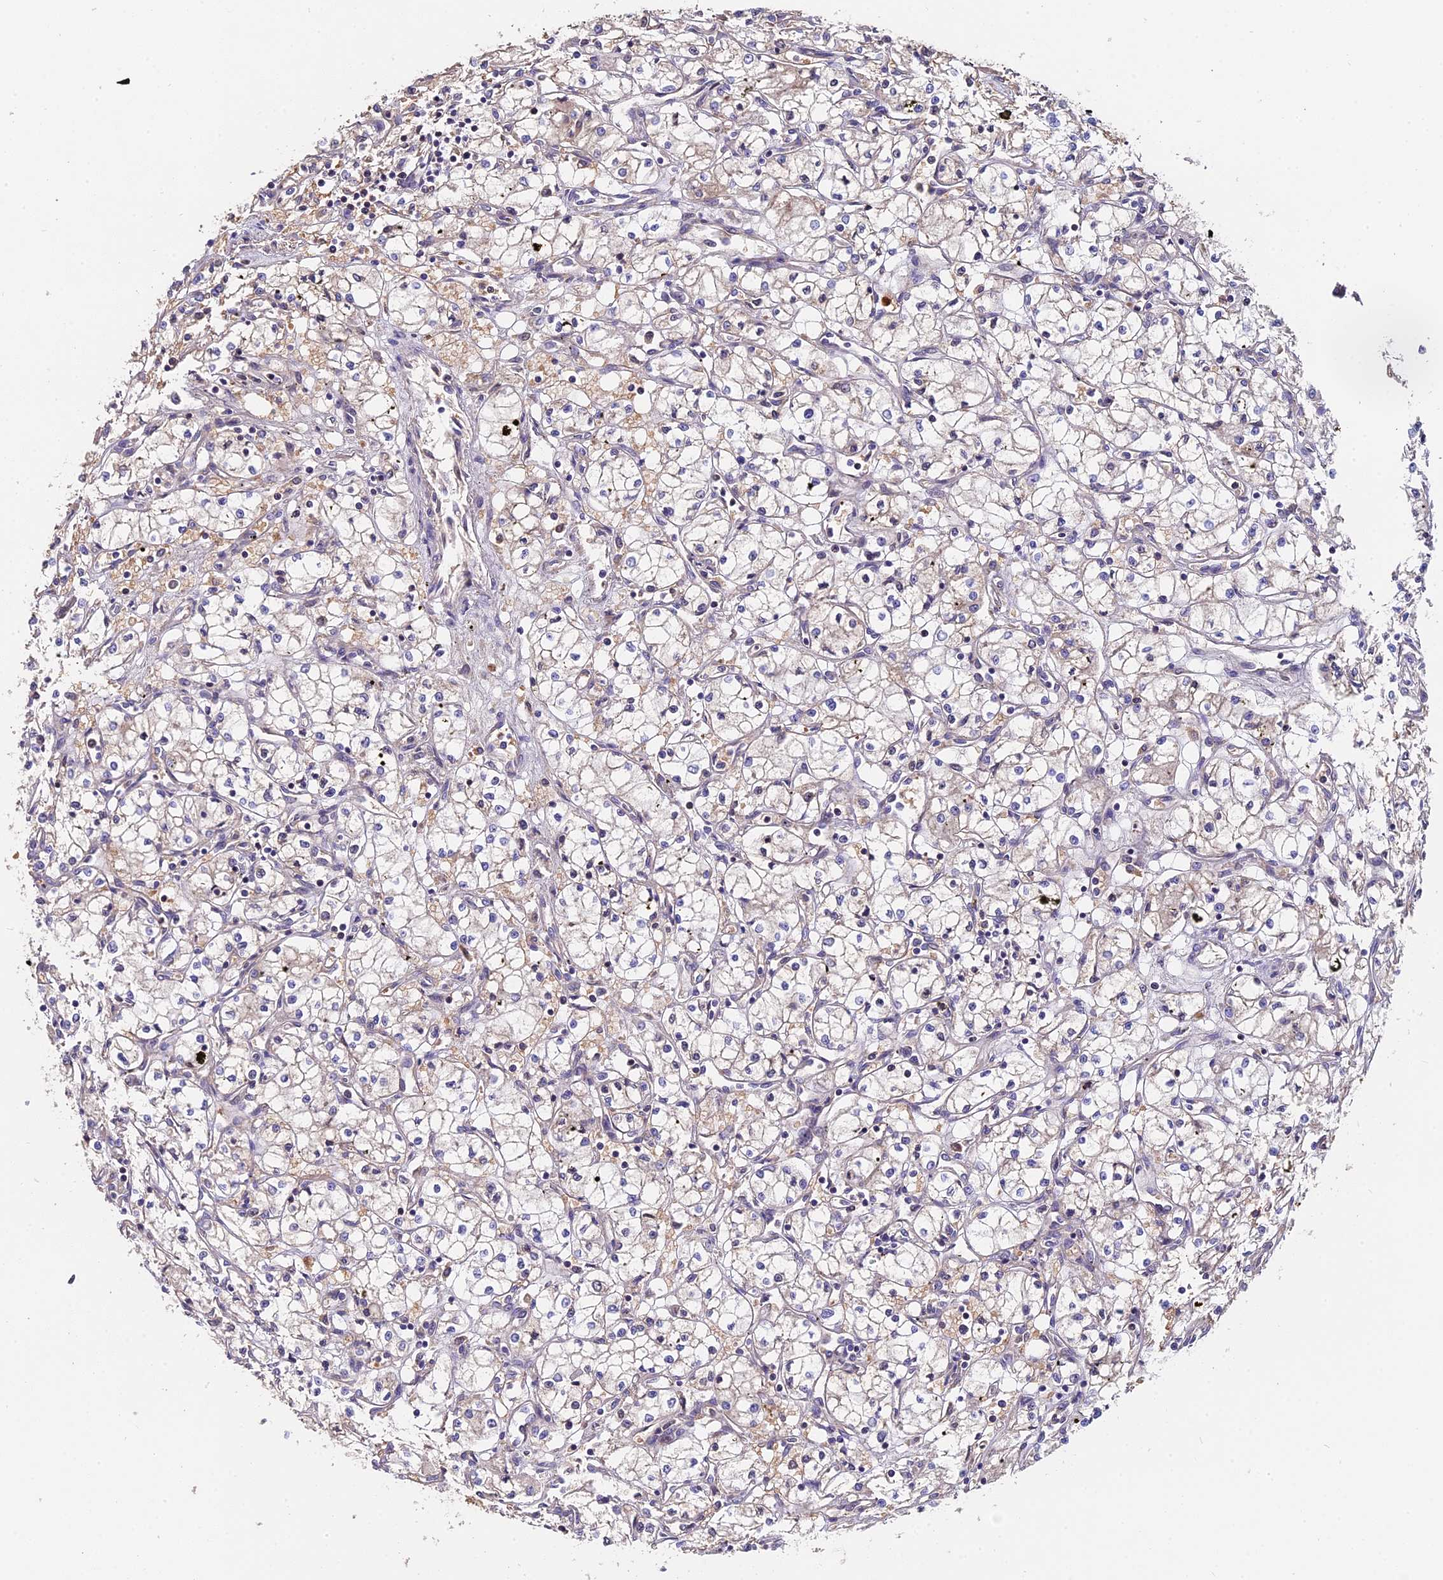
{"staining": {"intensity": "weak", "quantity": "<25%", "location": "cytoplasmic/membranous"}, "tissue": "renal cancer", "cell_type": "Tumor cells", "image_type": "cancer", "snomed": [{"axis": "morphology", "description": "Adenocarcinoma, NOS"}, {"axis": "topography", "description": "Kidney"}], "caption": "High power microscopy micrograph of an immunohistochemistry (IHC) photomicrograph of renal cancer, revealing no significant expression in tumor cells.", "gene": "TRMT1", "patient": {"sex": "male", "age": 59}}